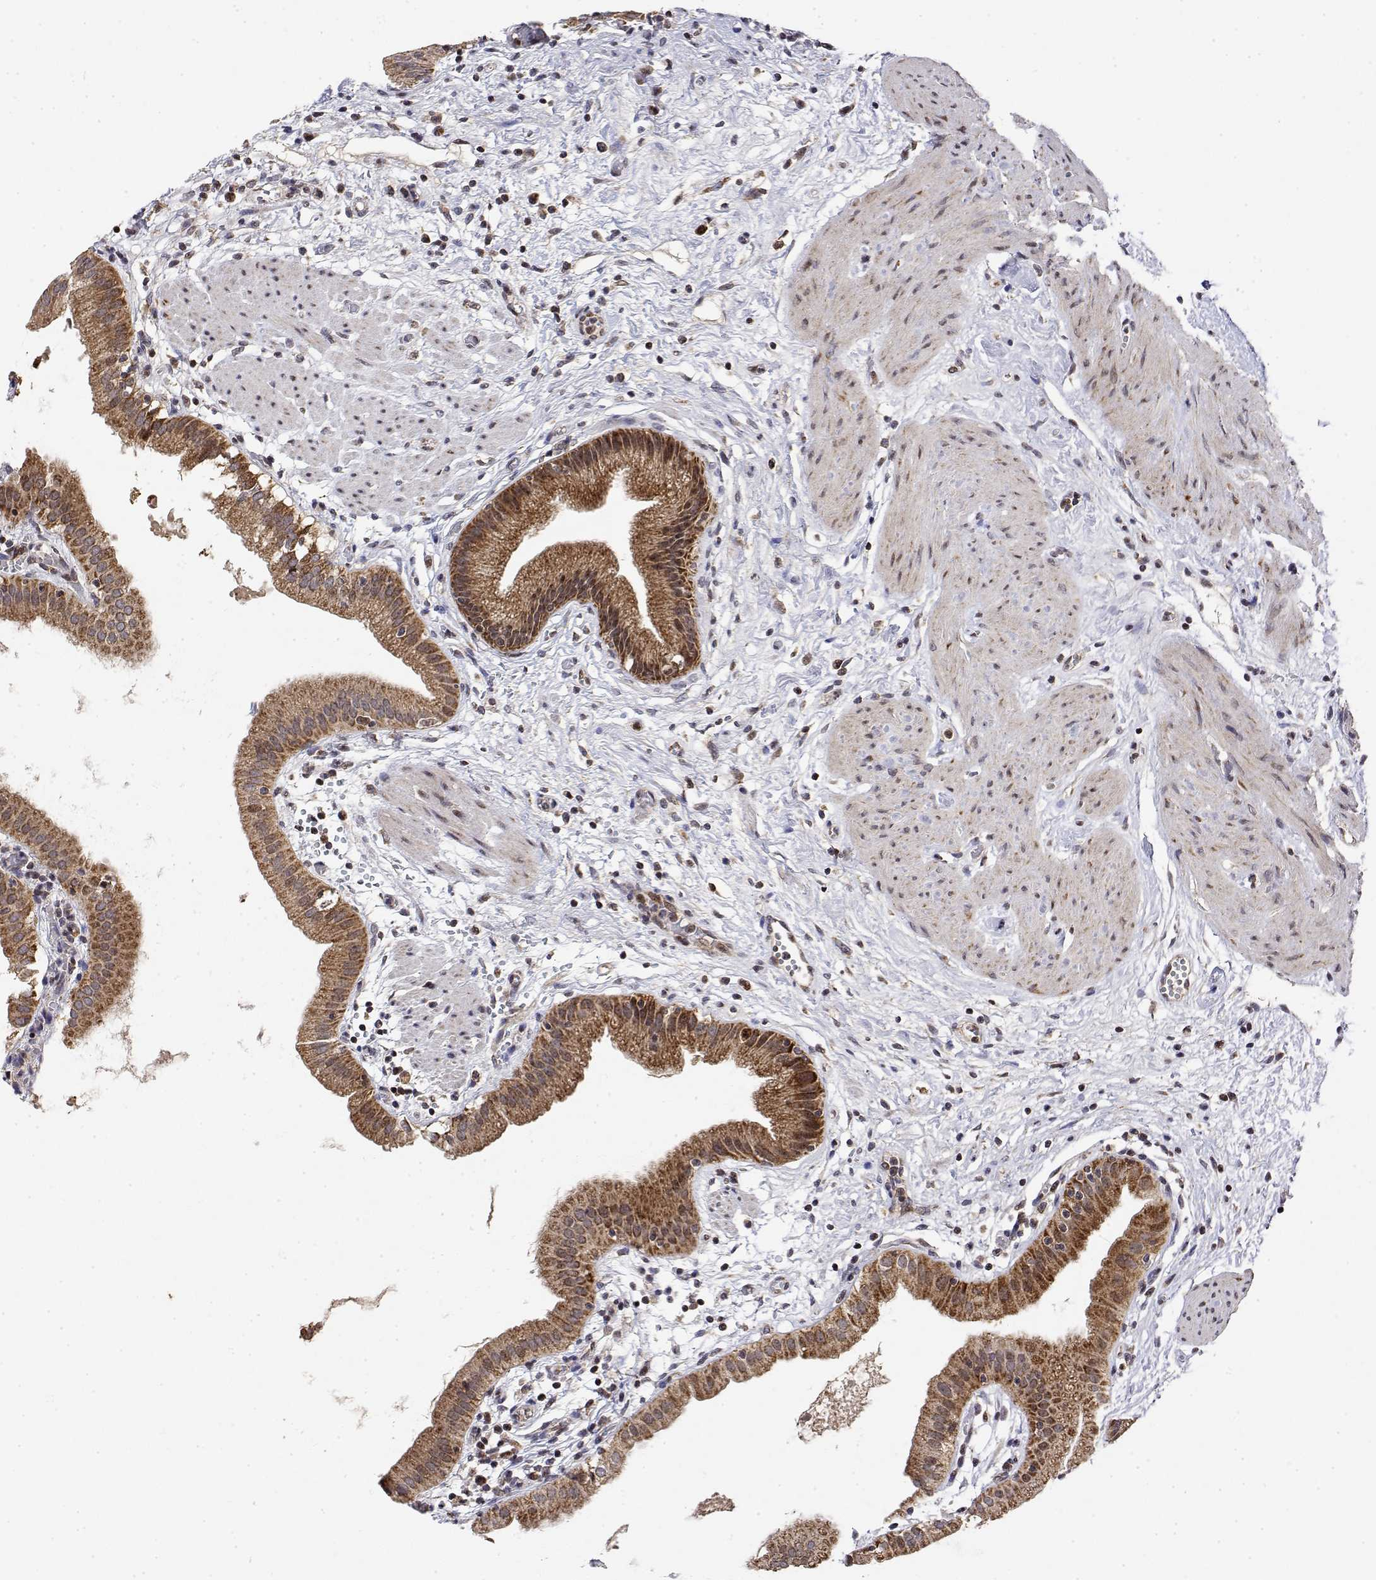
{"staining": {"intensity": "strong", "quantity": ">75%", "location": "cytoplasmic/membranous"}, "tissue": "gallbladder", "cell_type": "Glandular cells", "image_type": "normal", "snomed": [{"axis": "morphology", "description": "Normal tissue, NOS"}, {"axis": "topography", "description": "Gallbladder"}], "caption": "A micrograph of gallbladder stained for a protein displays strong cytoplasmic/membranous brown staining in glandular cells. Nuclei are stained in blue.", "gene": "GADD45GIP1", "patient": {"sex": "female", "age": 65}}